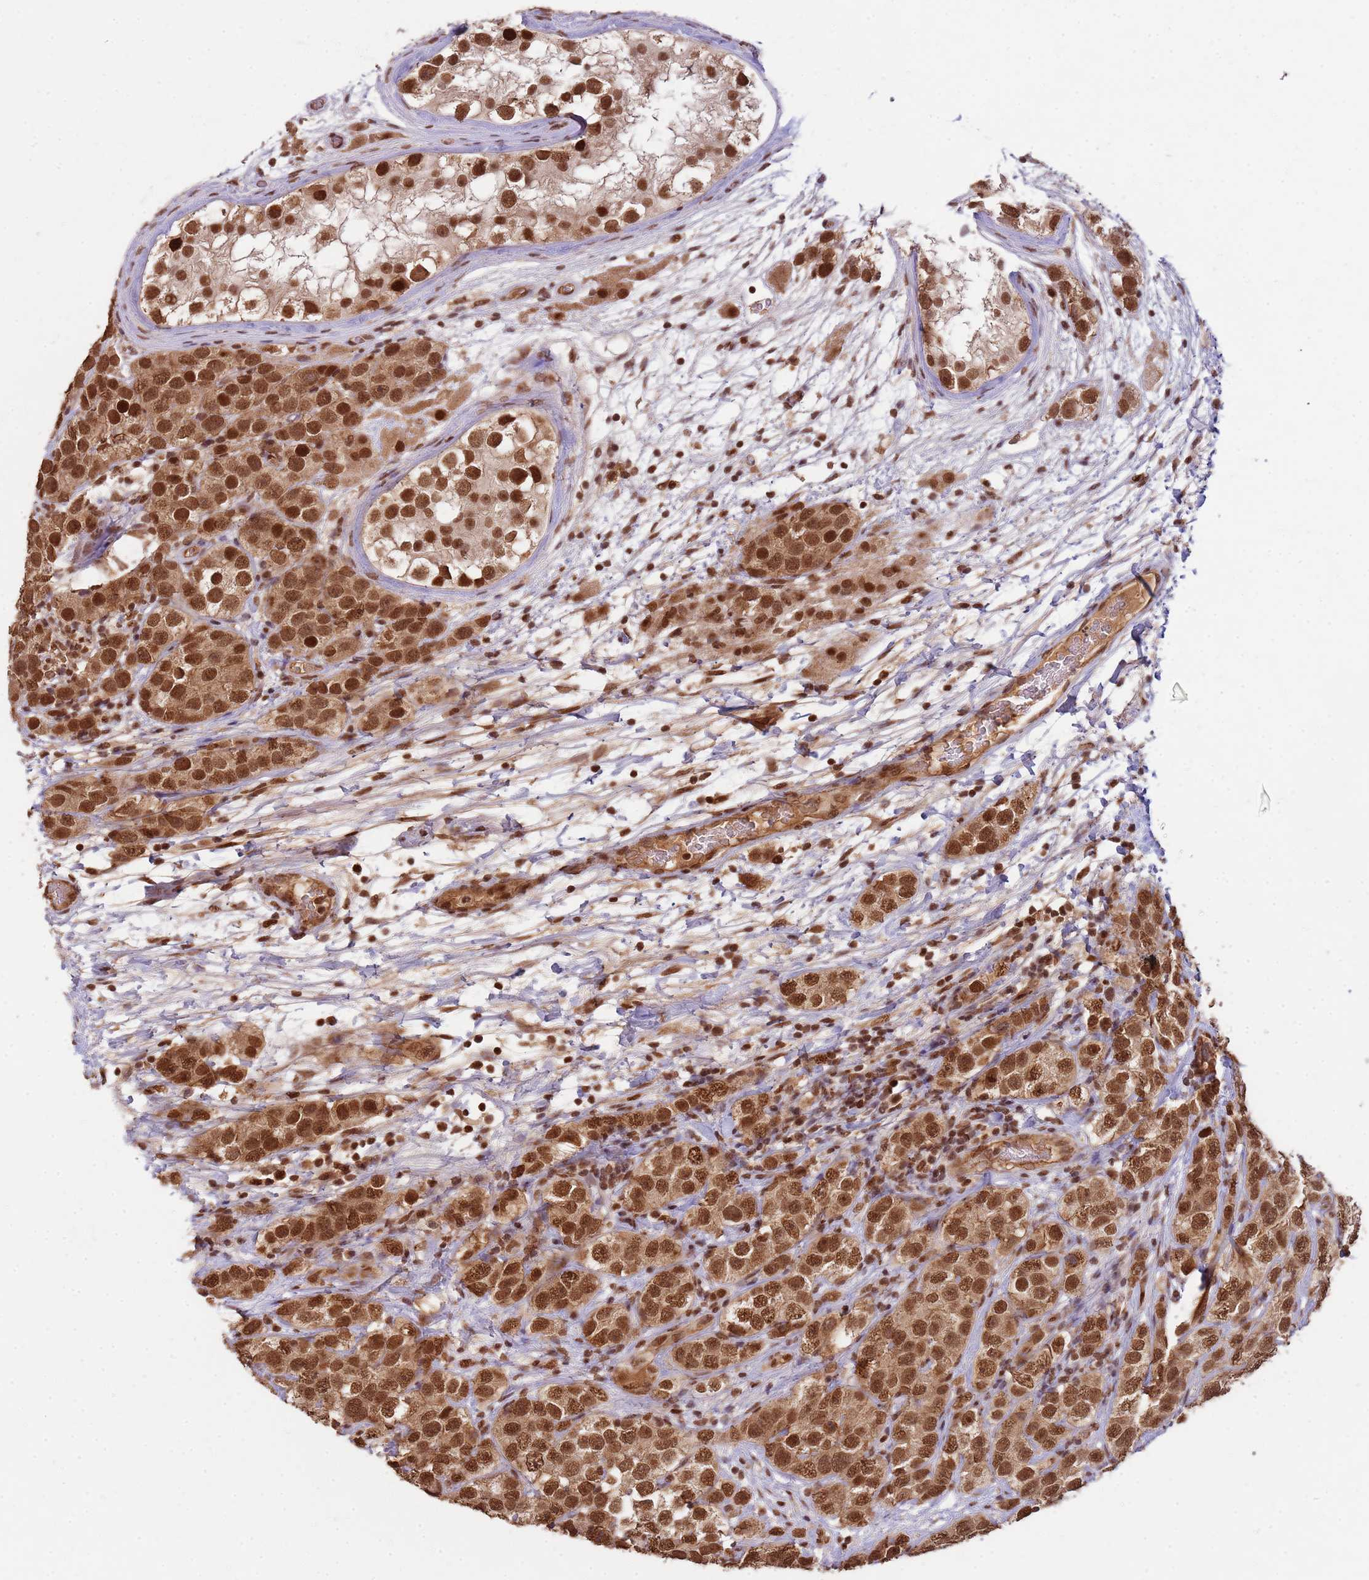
{"staining": {"intensity": "moderate", "quantity": ">75%", "location": "nuclear"}, "tissue": "testis cancer", "cell_type": "Tumor cells", "image_type": "cancer", "snomed": [{"axis": "morphology", "description": "Seminoma, NOS"}, {"axis": "topography", "description": "Testis"}], "caption": "Immunohistochemistry (IHC) of testis seminoma displays medium levels of moderate nuclear expression in approximately >75% of tumor cells.", "gene": "ZBTB12", "patient": {"sex": "male", "age": 28}}